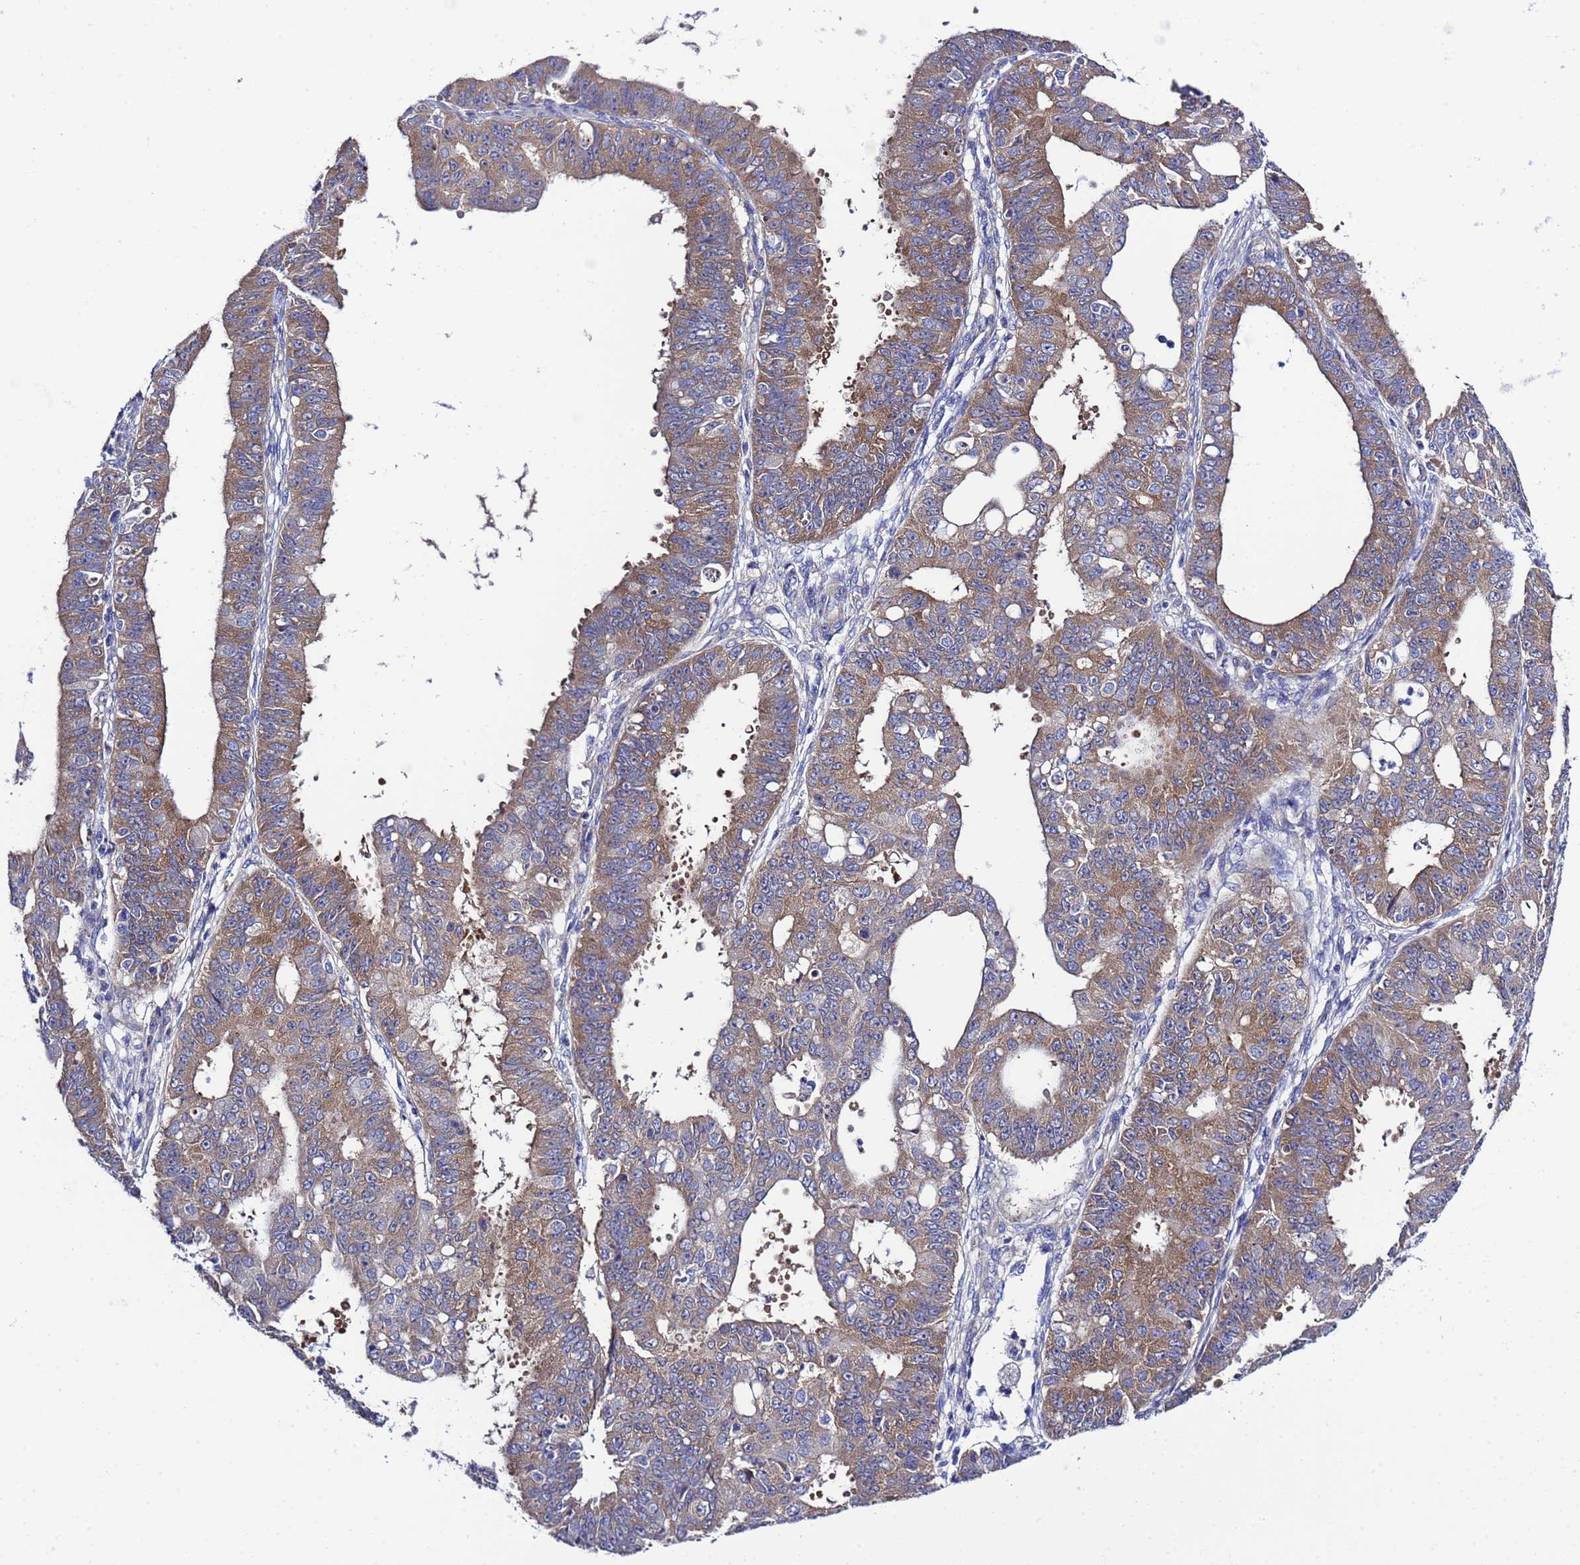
{"staining": {"intensity": "moderate", "quantity": ">75%", "location": "cytoplasmic/membranous"}, "tissue": "ovarian cancer", "cell_type": "Tumor cells", "image_type": "cancer", "snomed": [{"axis": "morphology", "description": "Carcinoma, endometroid"}, {"axis": "topography", "description": "Appendix"}, {"axis": "topography", "description": "Ovary"}], "caption": "DAB immunohistochemical staining of ovarian cancer (endometroid carcinoma) reveals moderate cytoplasmic/membranous protein positivity in about >75% of tumor cells.", "gene": "RC3H2", "patient": {"sex": "female", "age": 42}}